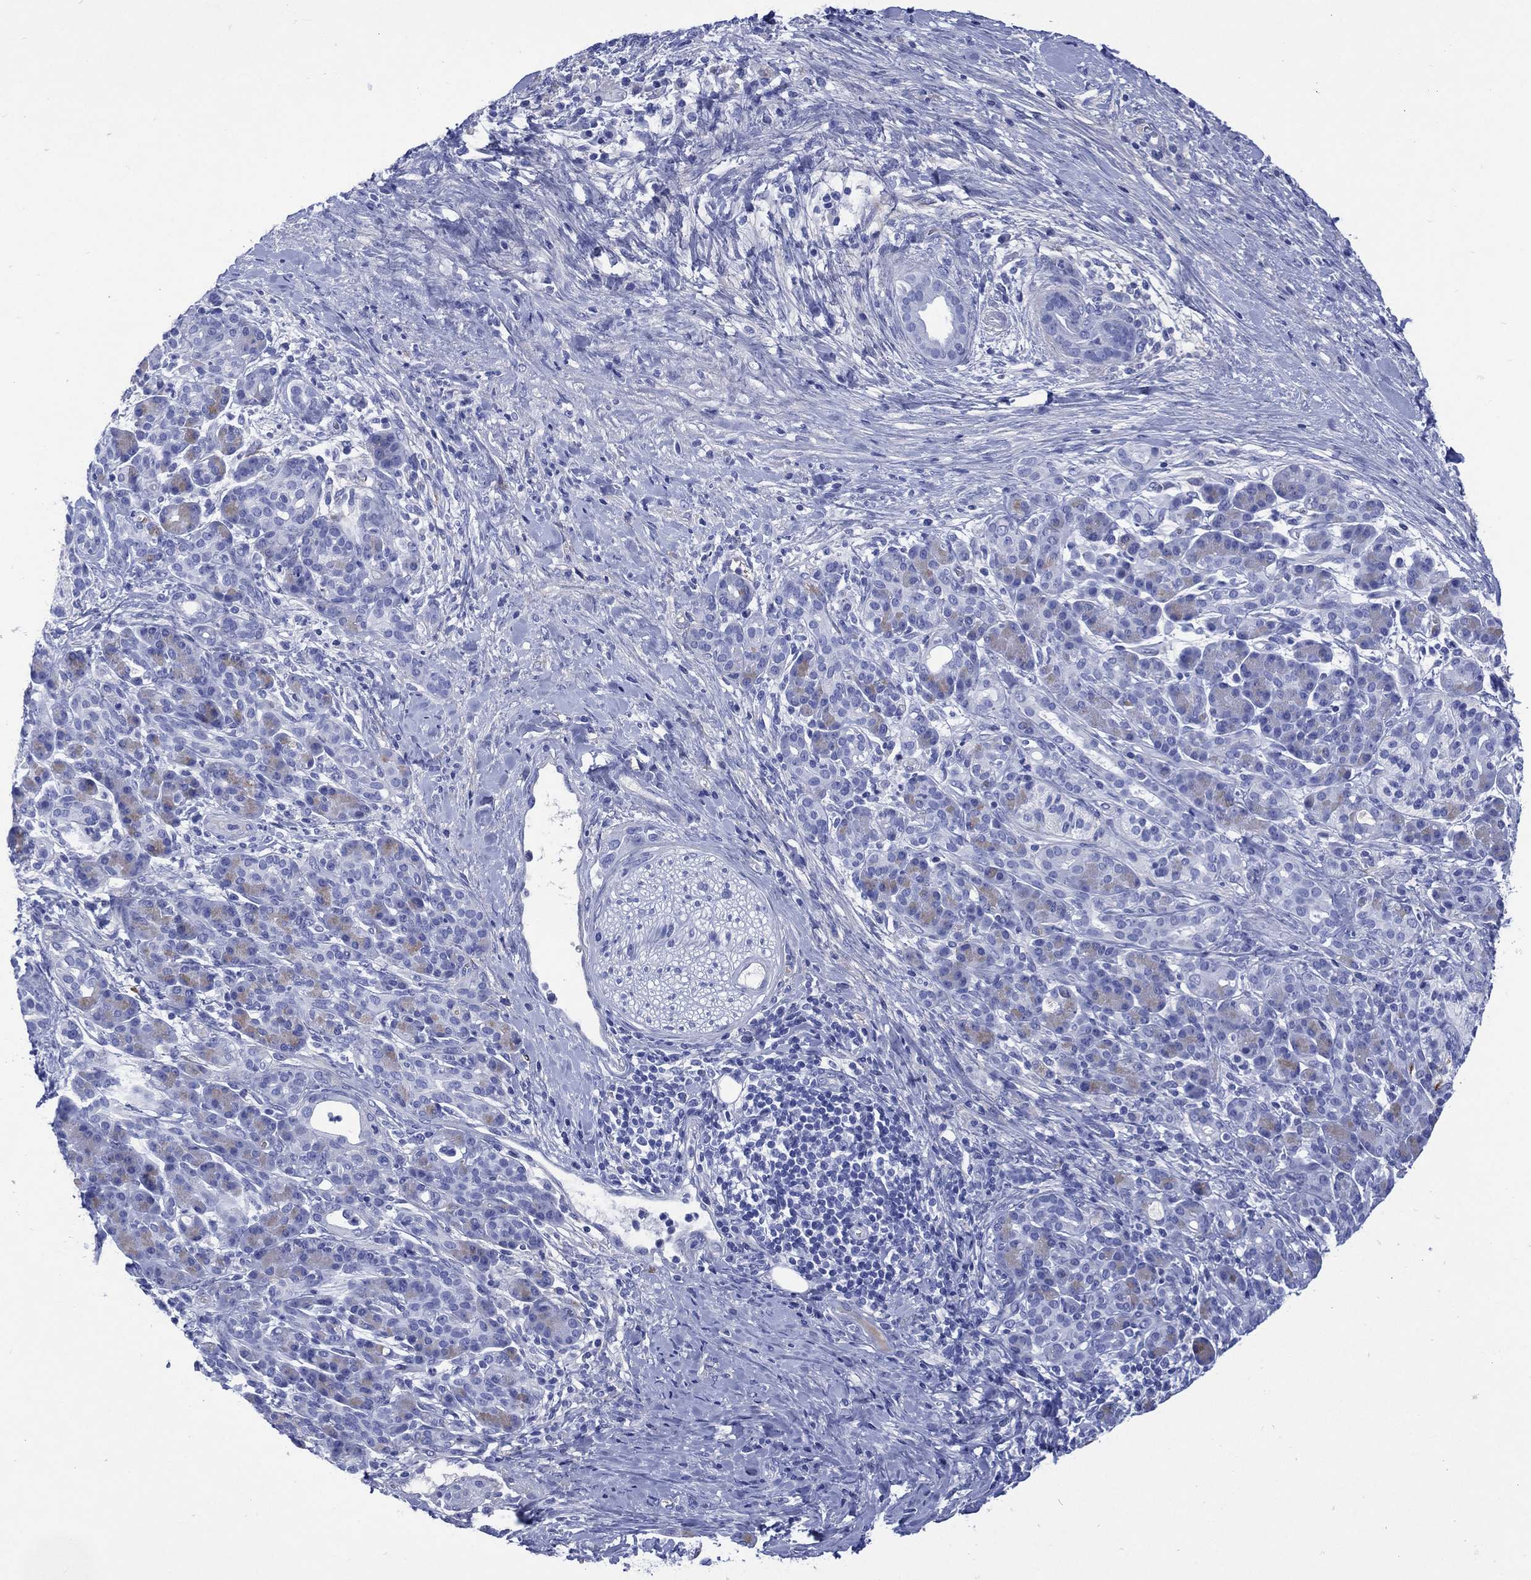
{"staining": {"intensity": "negative", "quantity": "none", "location": "none"}, "tissue": "pancreatic cancer", "cell_type": "Tumor cells", "image_type": "cancer", "snomed": [{"axis": "morphology", "description": "Adenocarcinoma, NOS"}, {"axis": "topography", "description": "Pancreas"}], "caption": "Tumor cells are negative for brown protein staining in pancreatic cancer.", "gene": "SHCBP1L", "patient": {"sex": "male", "age": 44}}